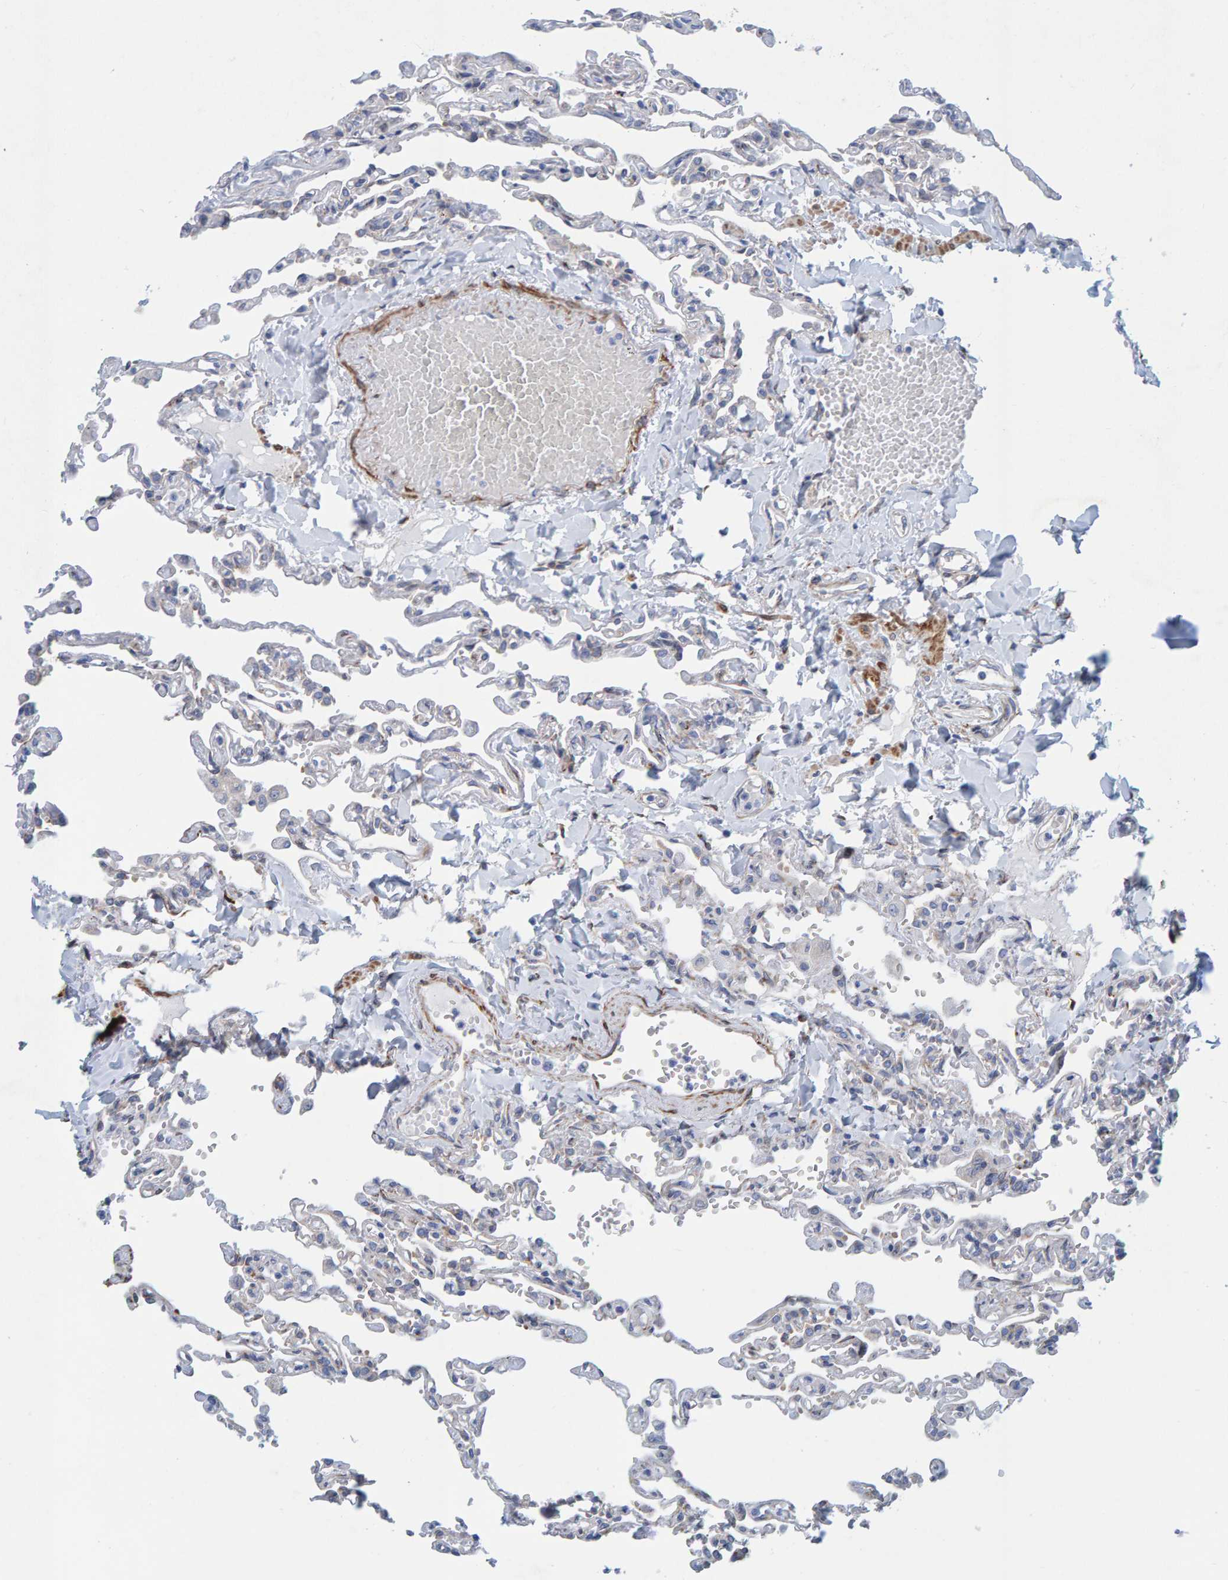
{"staining": {"intensity": "negative", "quantity": "none", "location": "none"}, "tissue": "lung", "cell_type": "Alveolar cells", "image_type": "normal", "snomed": [{"axis": "morphology", "description": "Normal tissue, NOS"}, {"axis": "topography", "description": "Lung"}], "caption": "Protein analysis of unremarkable lung exhibits no significant positivity in alveolar cells.", "gene": "MMP16", "patient": {"sex": "male", "age": 21}}